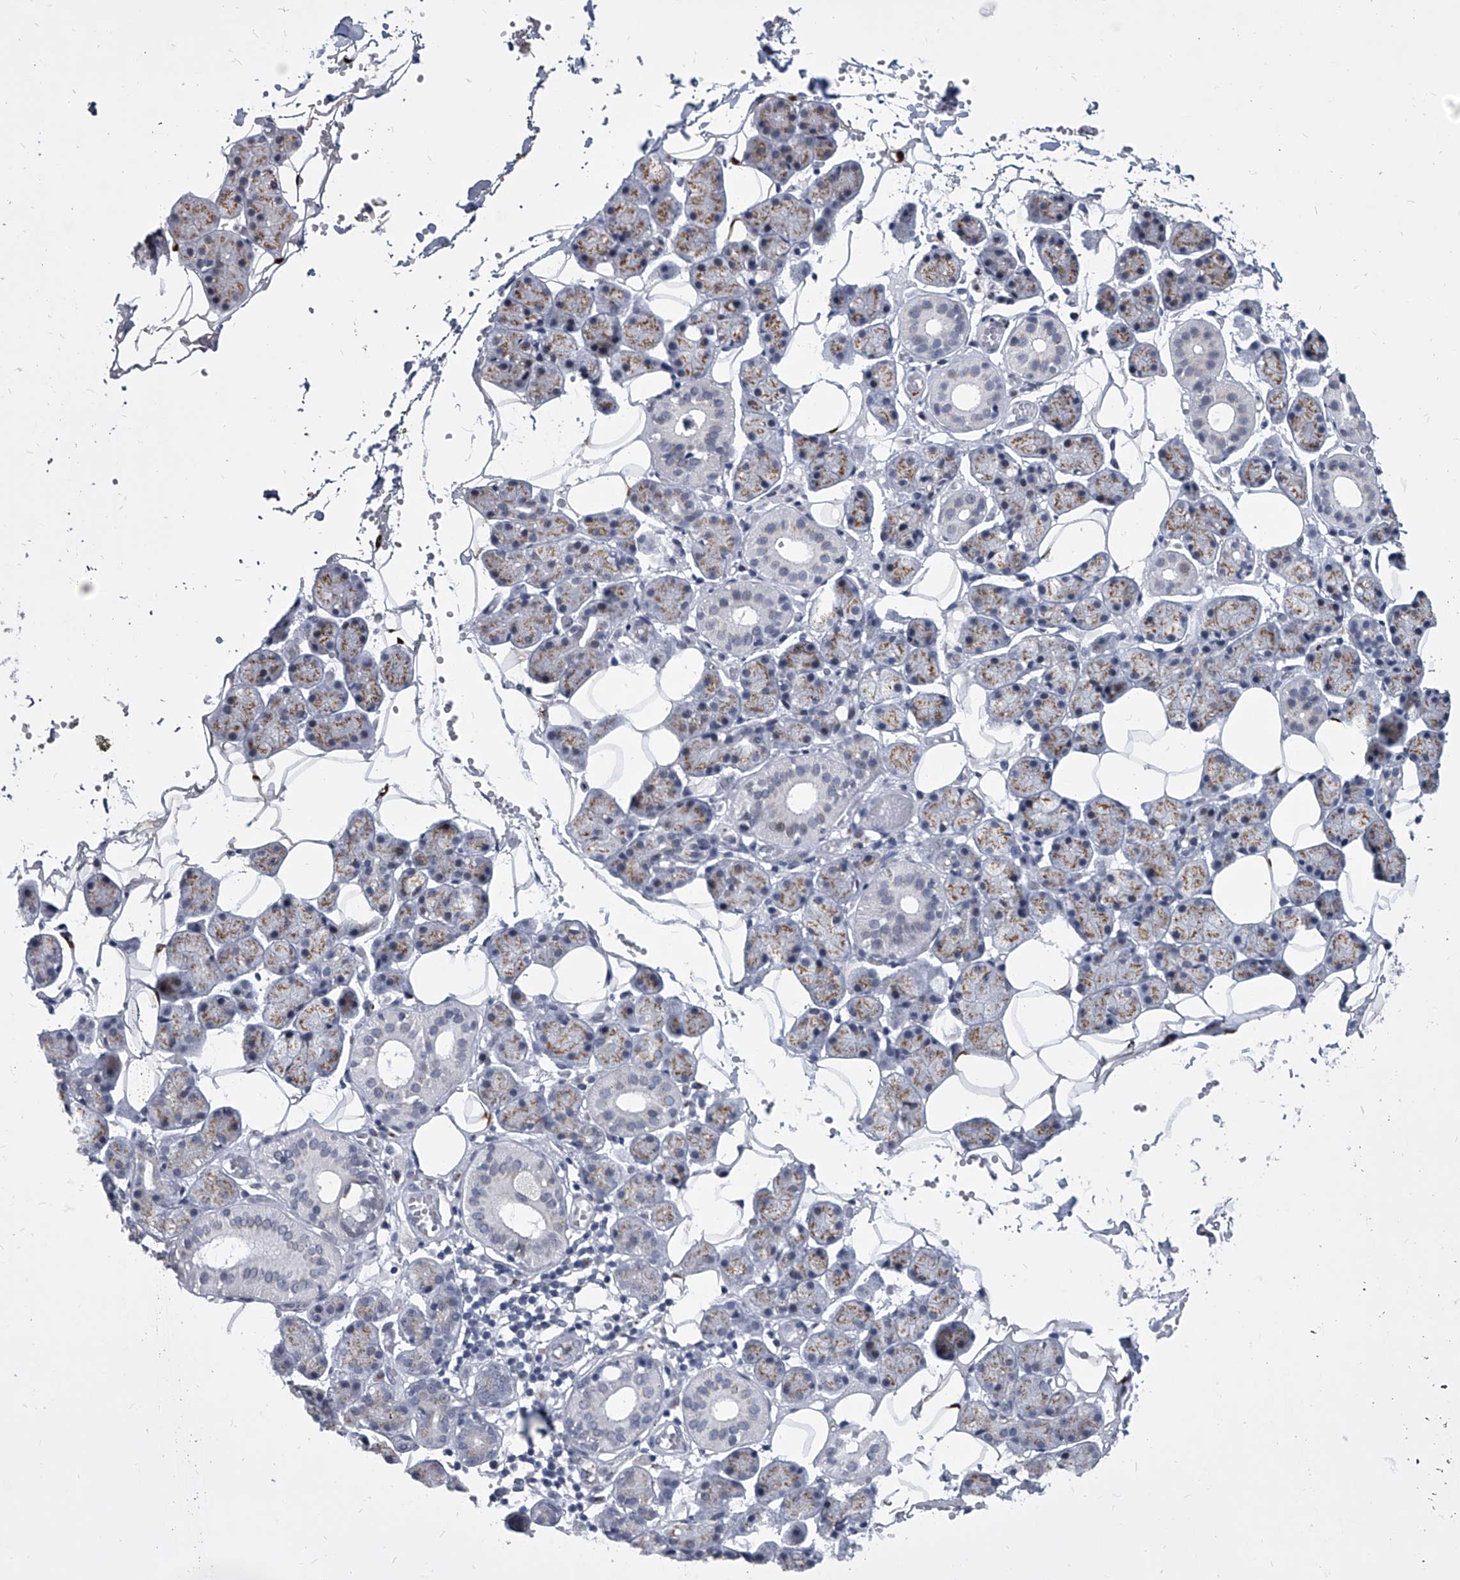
{"staining": {"intensity": "moderate", "quantity": "25%-75%", "location": "cytoplasmic/membranous"}, "tissue": "salivary gland", "cell_type": "Glandular cells", "image_type": "normal", "snomed": [{"axis": "morphology", "description": "Normal tissue, NOS"}, {"axis": "topography", "description": "Salivary gland"}], "caption": "A photomicrograph of human salivary gland stained for a protein demonstrates moderate cytoplasmic/membranous brown staining in glandular cells. (IHC, brightfield microscopy, high magnification).", "gene": "EVA1C", "patient": {"sex": "female", "age": 33}}